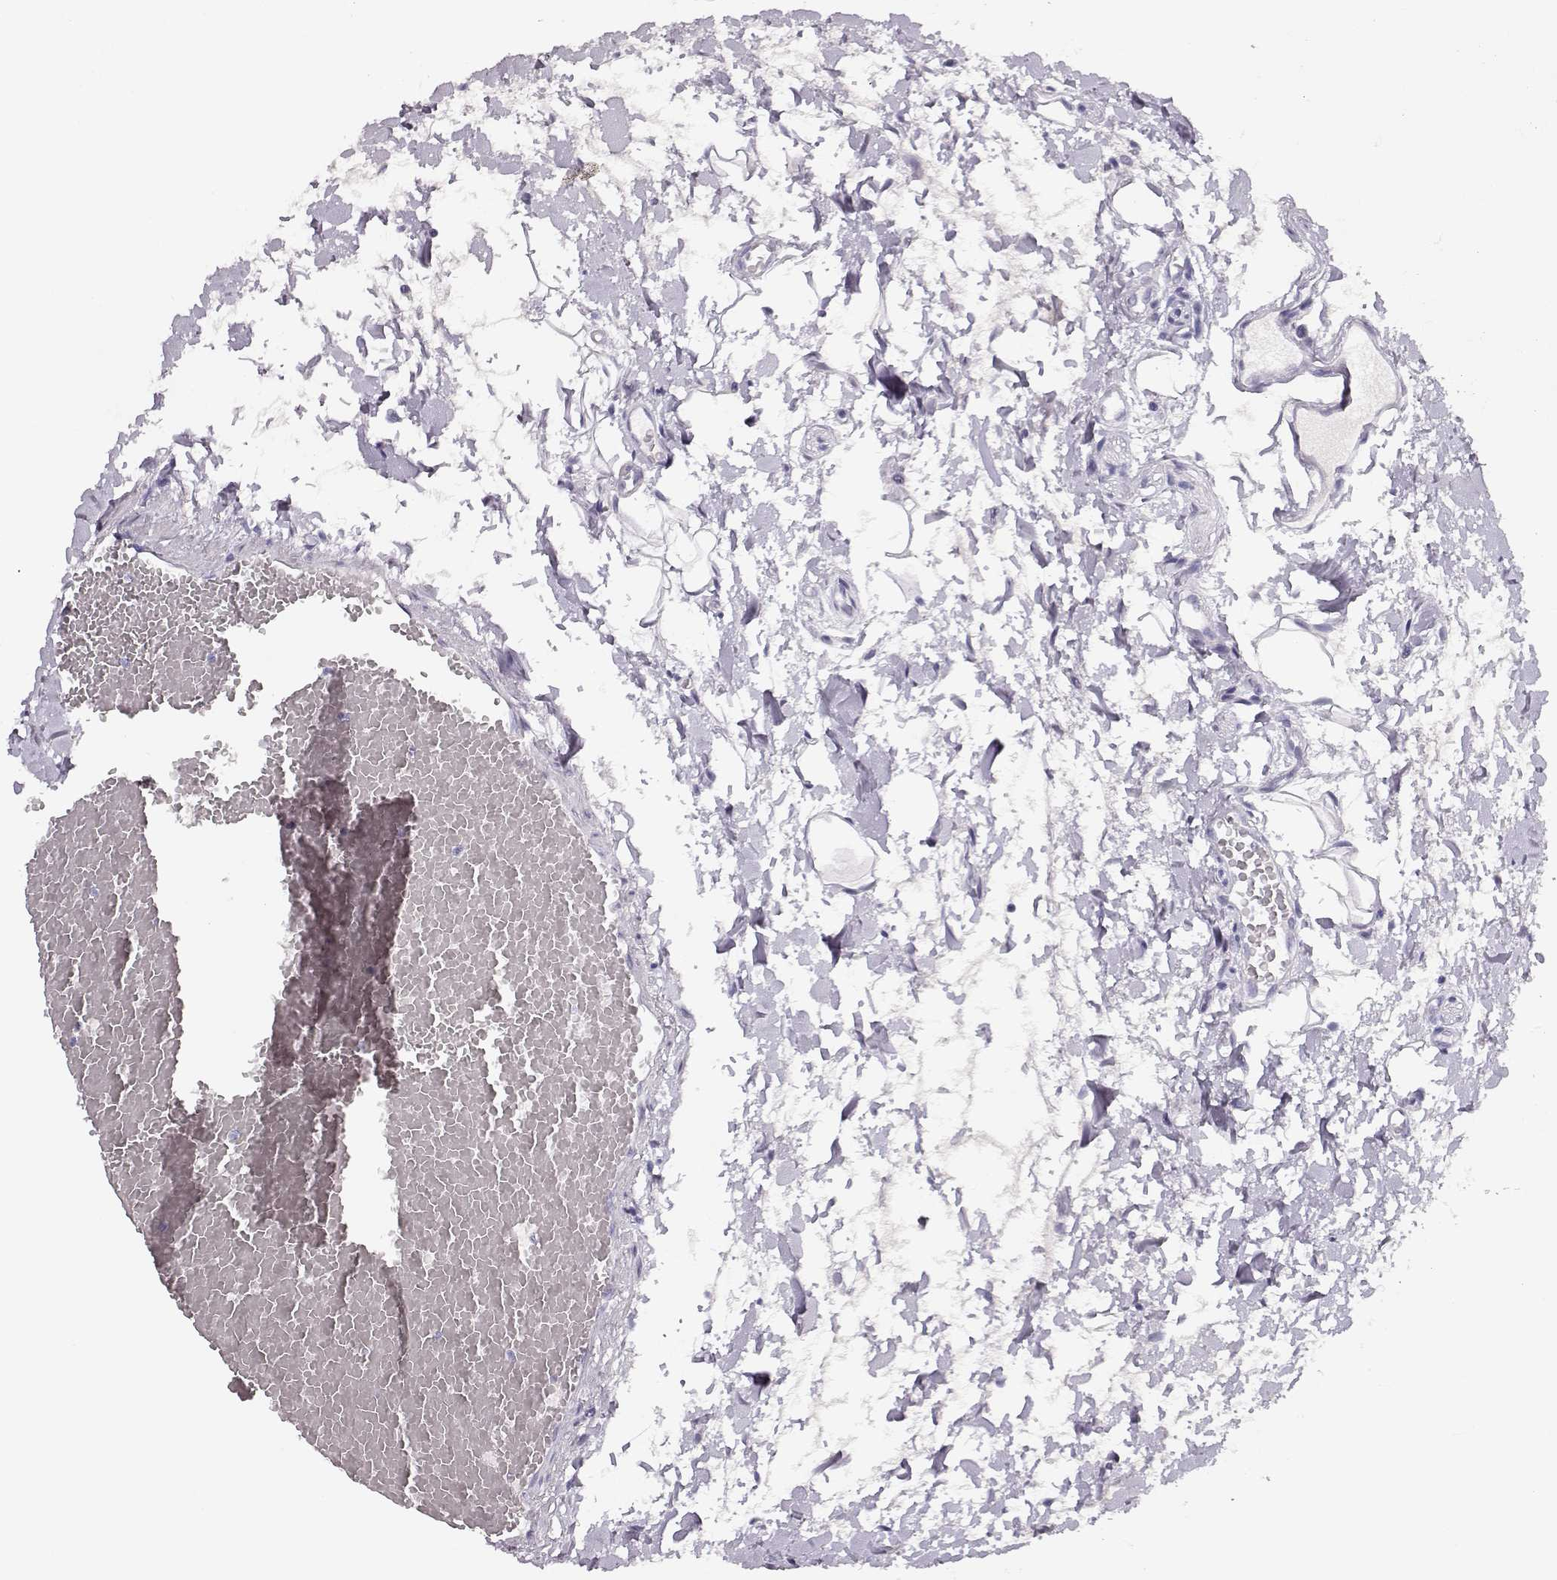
{"staining": {"intensity": "moderate", "quantity": "<25%", "location": "cytoplasmic/membranous"}, "tissue": "stomach", "cell_type": "Glandular cells", "image_type": "normal", "snomed": [{"axis": "morphology", "description": "Normal tissue, NOS"}, {"axis": "topography", "description": "Stomach"}], "caption": "An immunohistochemistry histopathology image of benign tissue is shown. Protein staining in brown labels moderate cytoplasmic/membranous positivity in stomach within glandular cells.", "gene": "CRX", "patient": {"sex": "male", "age": 55}}